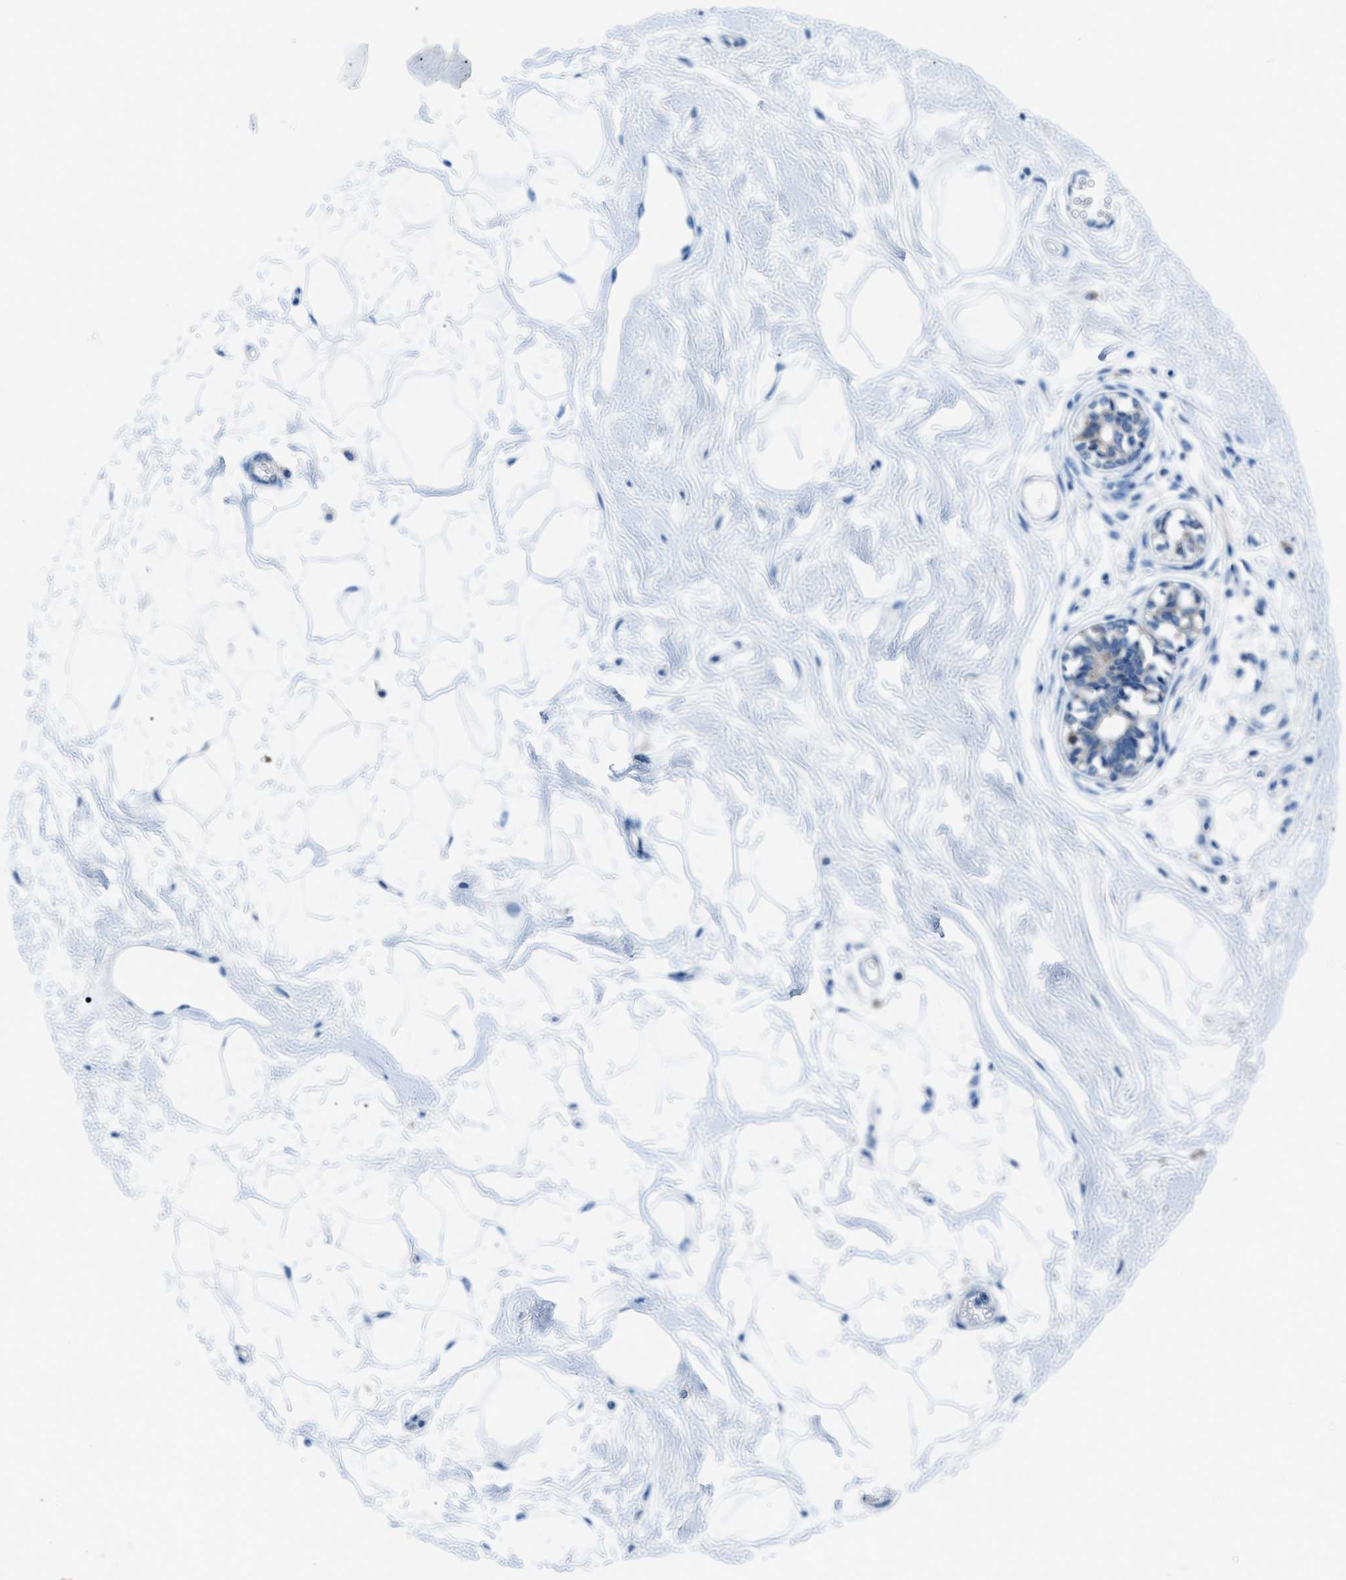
{"staining": {"intensity": "negative", "quantity": "none", "location": "none"}, "tissue": "breast", "cell_type": "Adipocytes", "image_type": "normal", "snomed": [{"axis": "morphology", "description": "Normal tissue, NOS"}, {"axis": "topography", "description": "Breast"}], "caption": "This image is of normal breast stained with immunohistochemistry to label a protein in brown with the nuclei are counter-stained blue. There is no positivity in adipocytes.", "gene": "SARS1", "patient": {"sex": "female", "age": 45}}